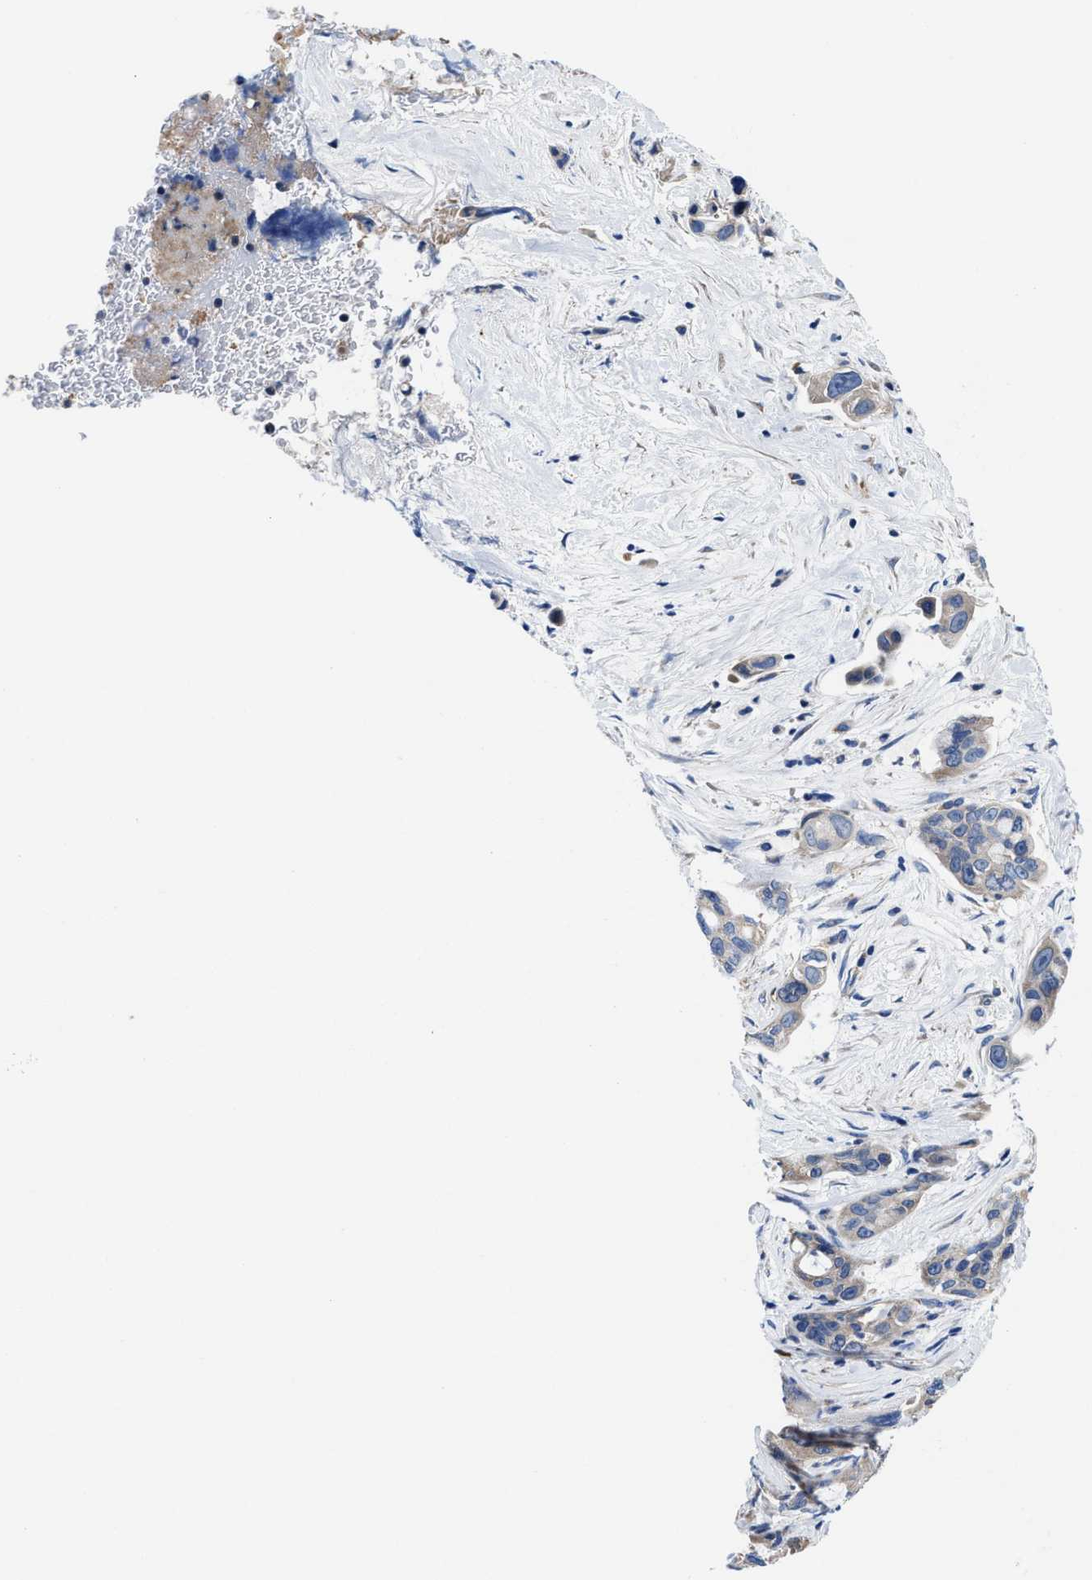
{"staining": {"intensity": "weak", "quantity": "<25%", "location": "cytoplasmic/membranous"}, "tissue": "pancreatic cancer", "cell_type": "Tumor cells", "image_type": "cancer", "snomed": [{"axis": "morphology", "description": "Adenocarcinoma, NOS"}, {"axis": "topography", "description": "Pancreas"}], "caption": "The histopathology image reveals no significant expression in tumor cells of adenocarcinoma (pancreatic).", "gene": "TMEM30A", "patient": {"sex": "male", "age": 53}}